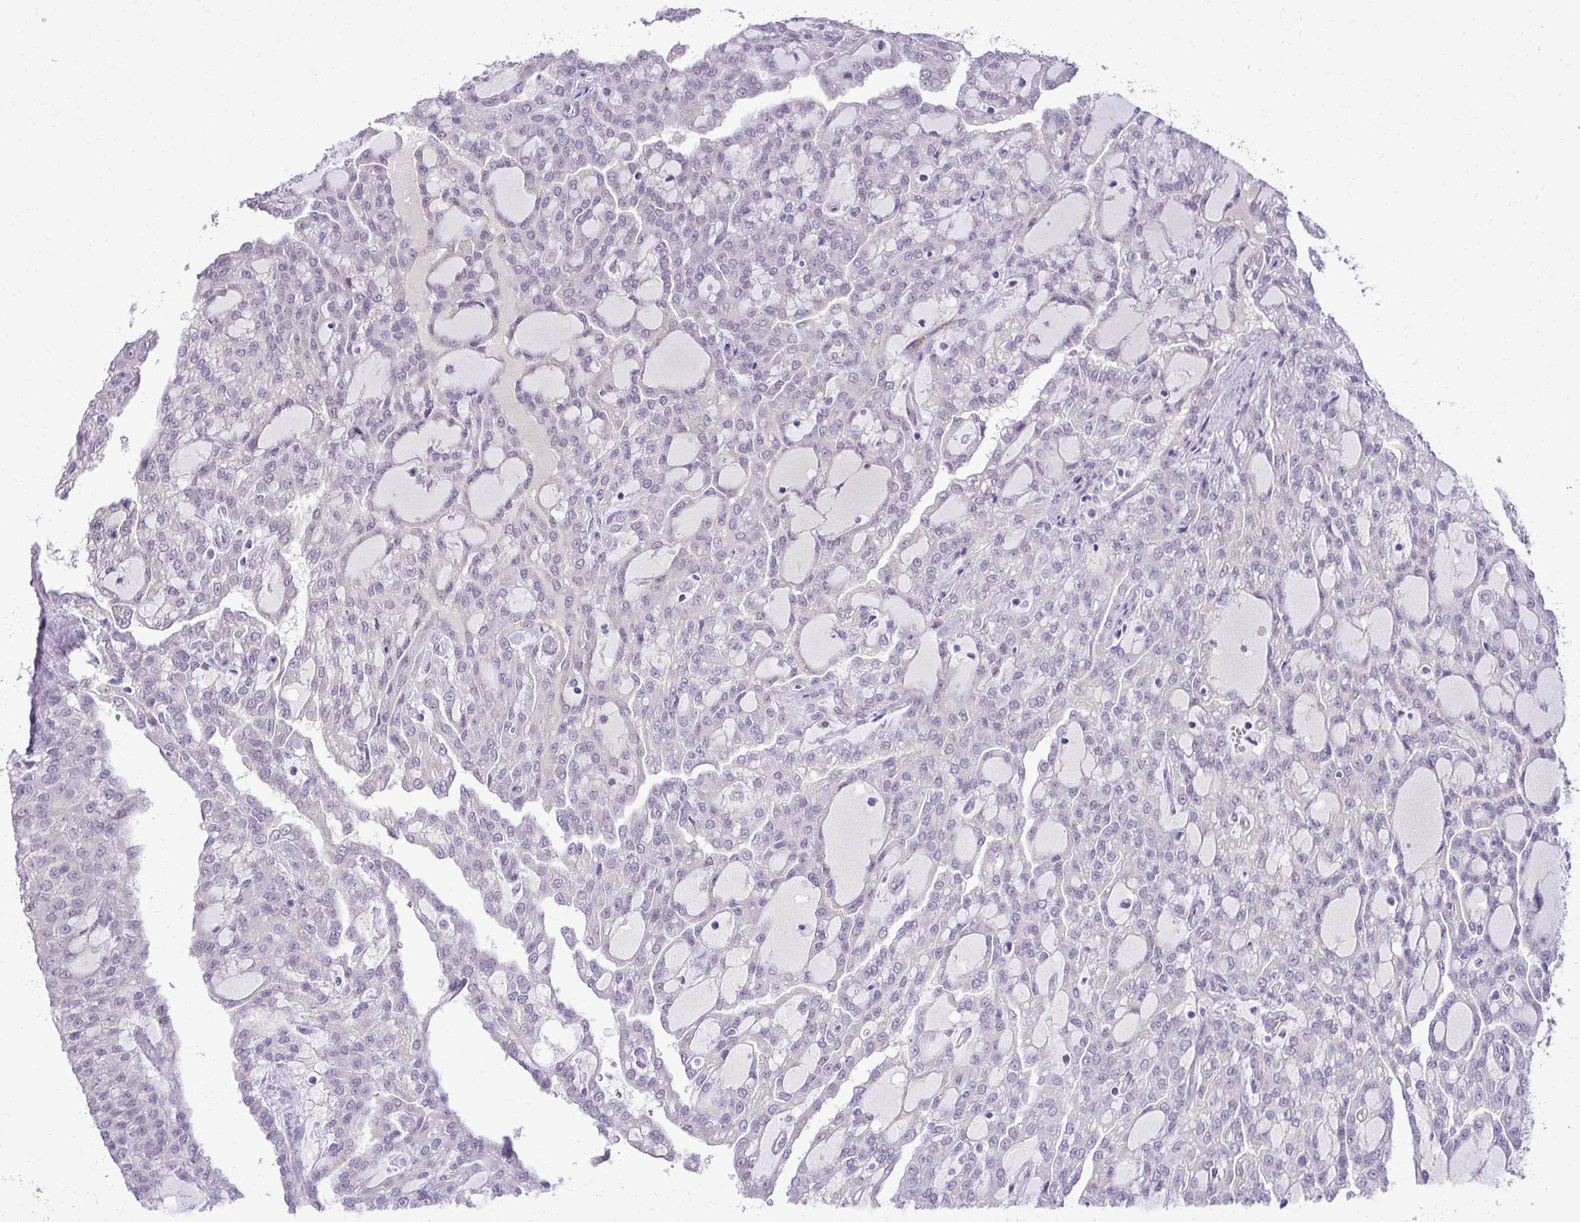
{"staining": {"intensity": "negative", "quantity": "none", "location": "none"}, "tissue": "renal cancer", "cell_type": "Tumor cells", "image_type": "cancer", "snomed": [{"axis": "morphology", "description": "Adenocarcinoma, NOS"}, {"axis": "topography", "description": "Kidney"}], "caption": "DAB (3,3'-diaminobenzidine) immunohistochemical staining of human renal cancer (adenocarcinoma) displays no significant staining in tumor cells.", "gene": "SLC30A3", "patient": {"sex": "male", "age": 63}}